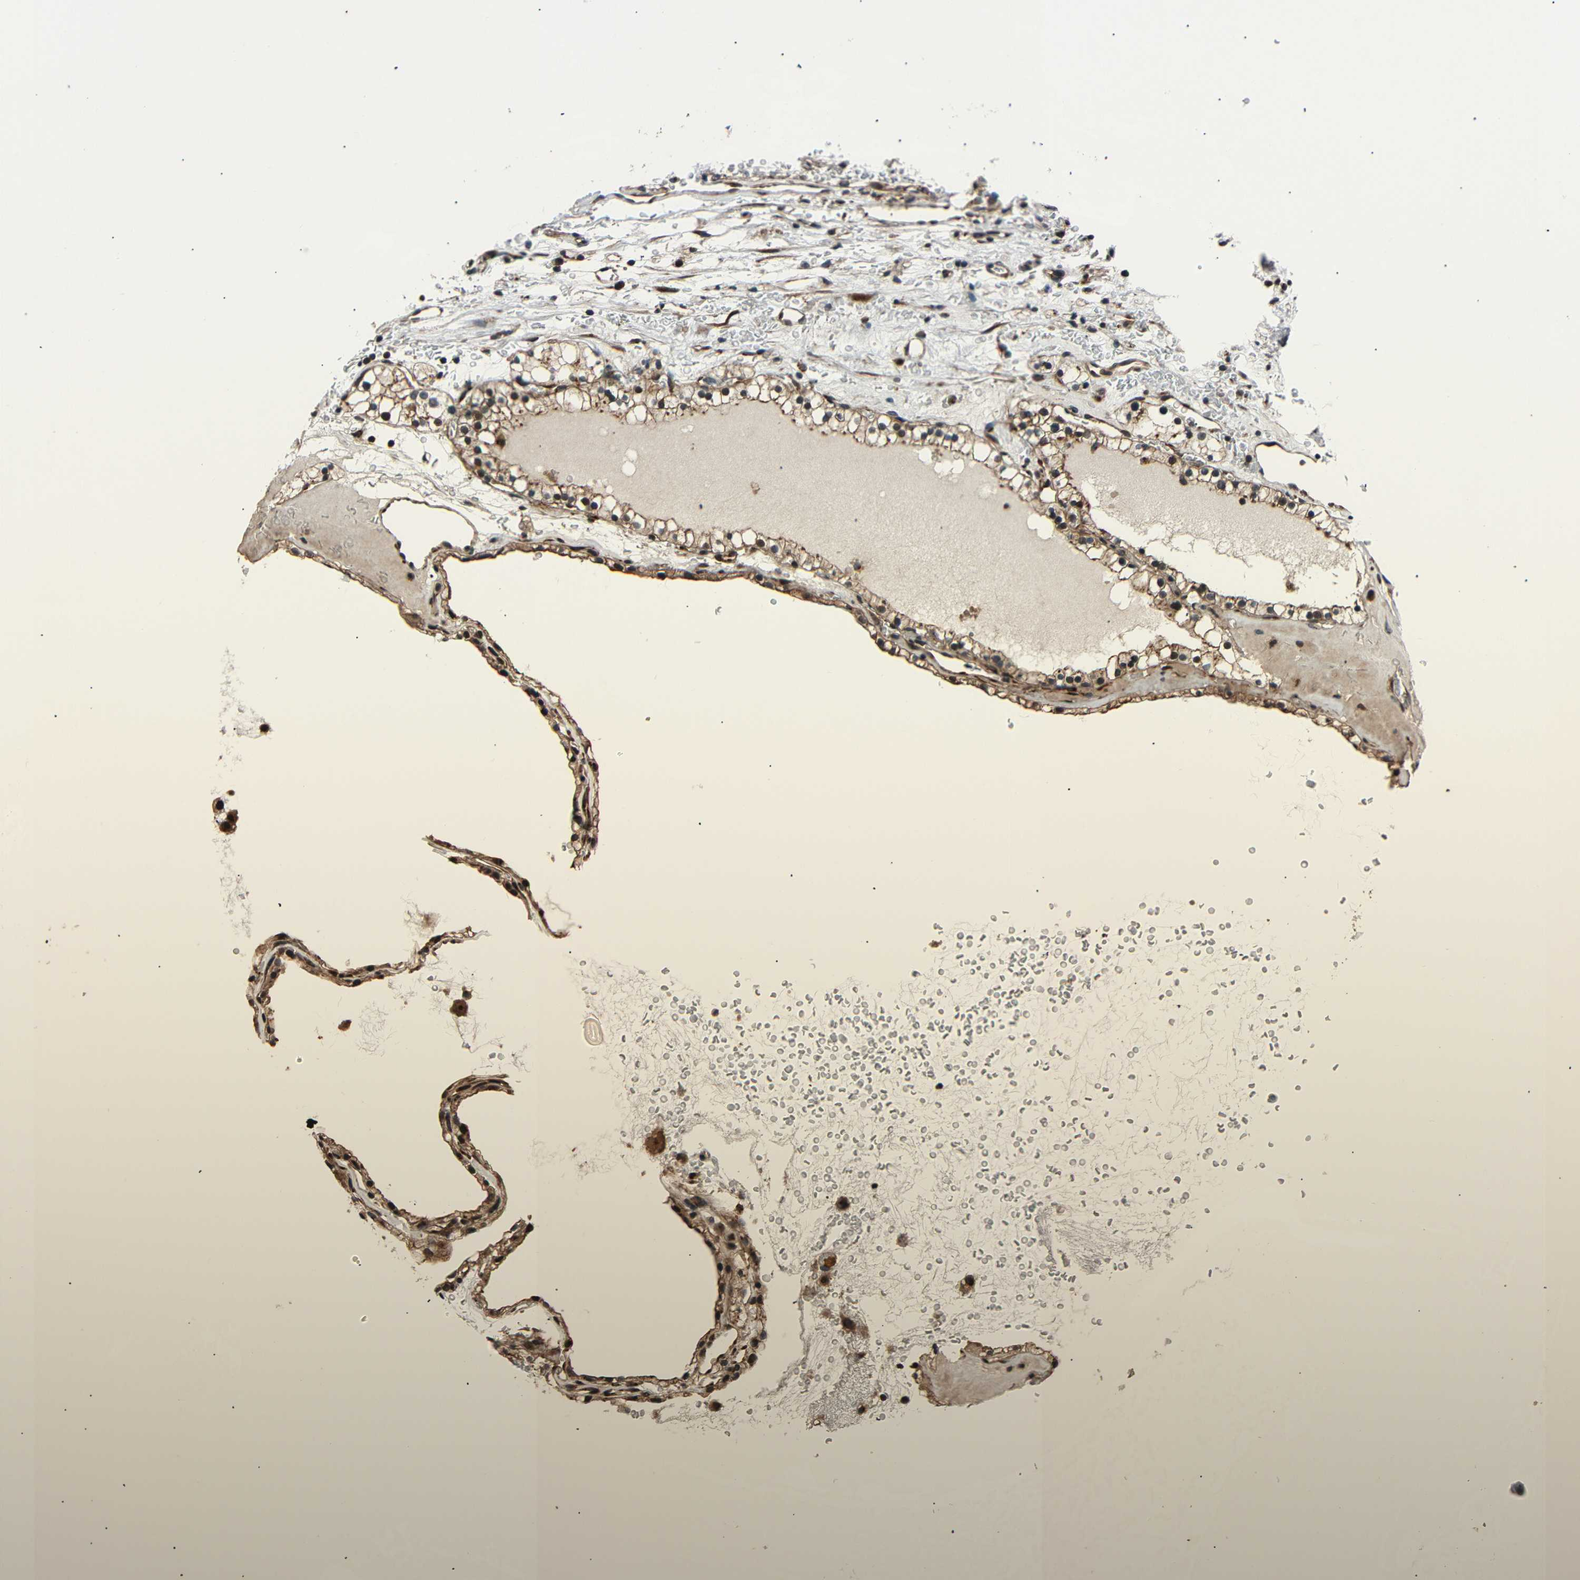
{"staining": {"intensity": "moderate", "quantity": ">75%", "location": "cytoplasmic/membranous"}, "tissue": "renal cancer", "cell_type": "Tumor cells", "image_type": "cancer", "snomed": [{"axis": "morphology", "description": "Adenocarcinoma, NOS"}, {"axis": "topography", "description": "Kidney"}], "caption": "Immunohistochemical staining of renal cancer (adenocarcinoma) shows medium levels of moderate cytoplasmic/membranous protein positivity in about >75% of tumor cells.", "gene": "AKAP9", "patient": {"sex": "female", "age": 41}}